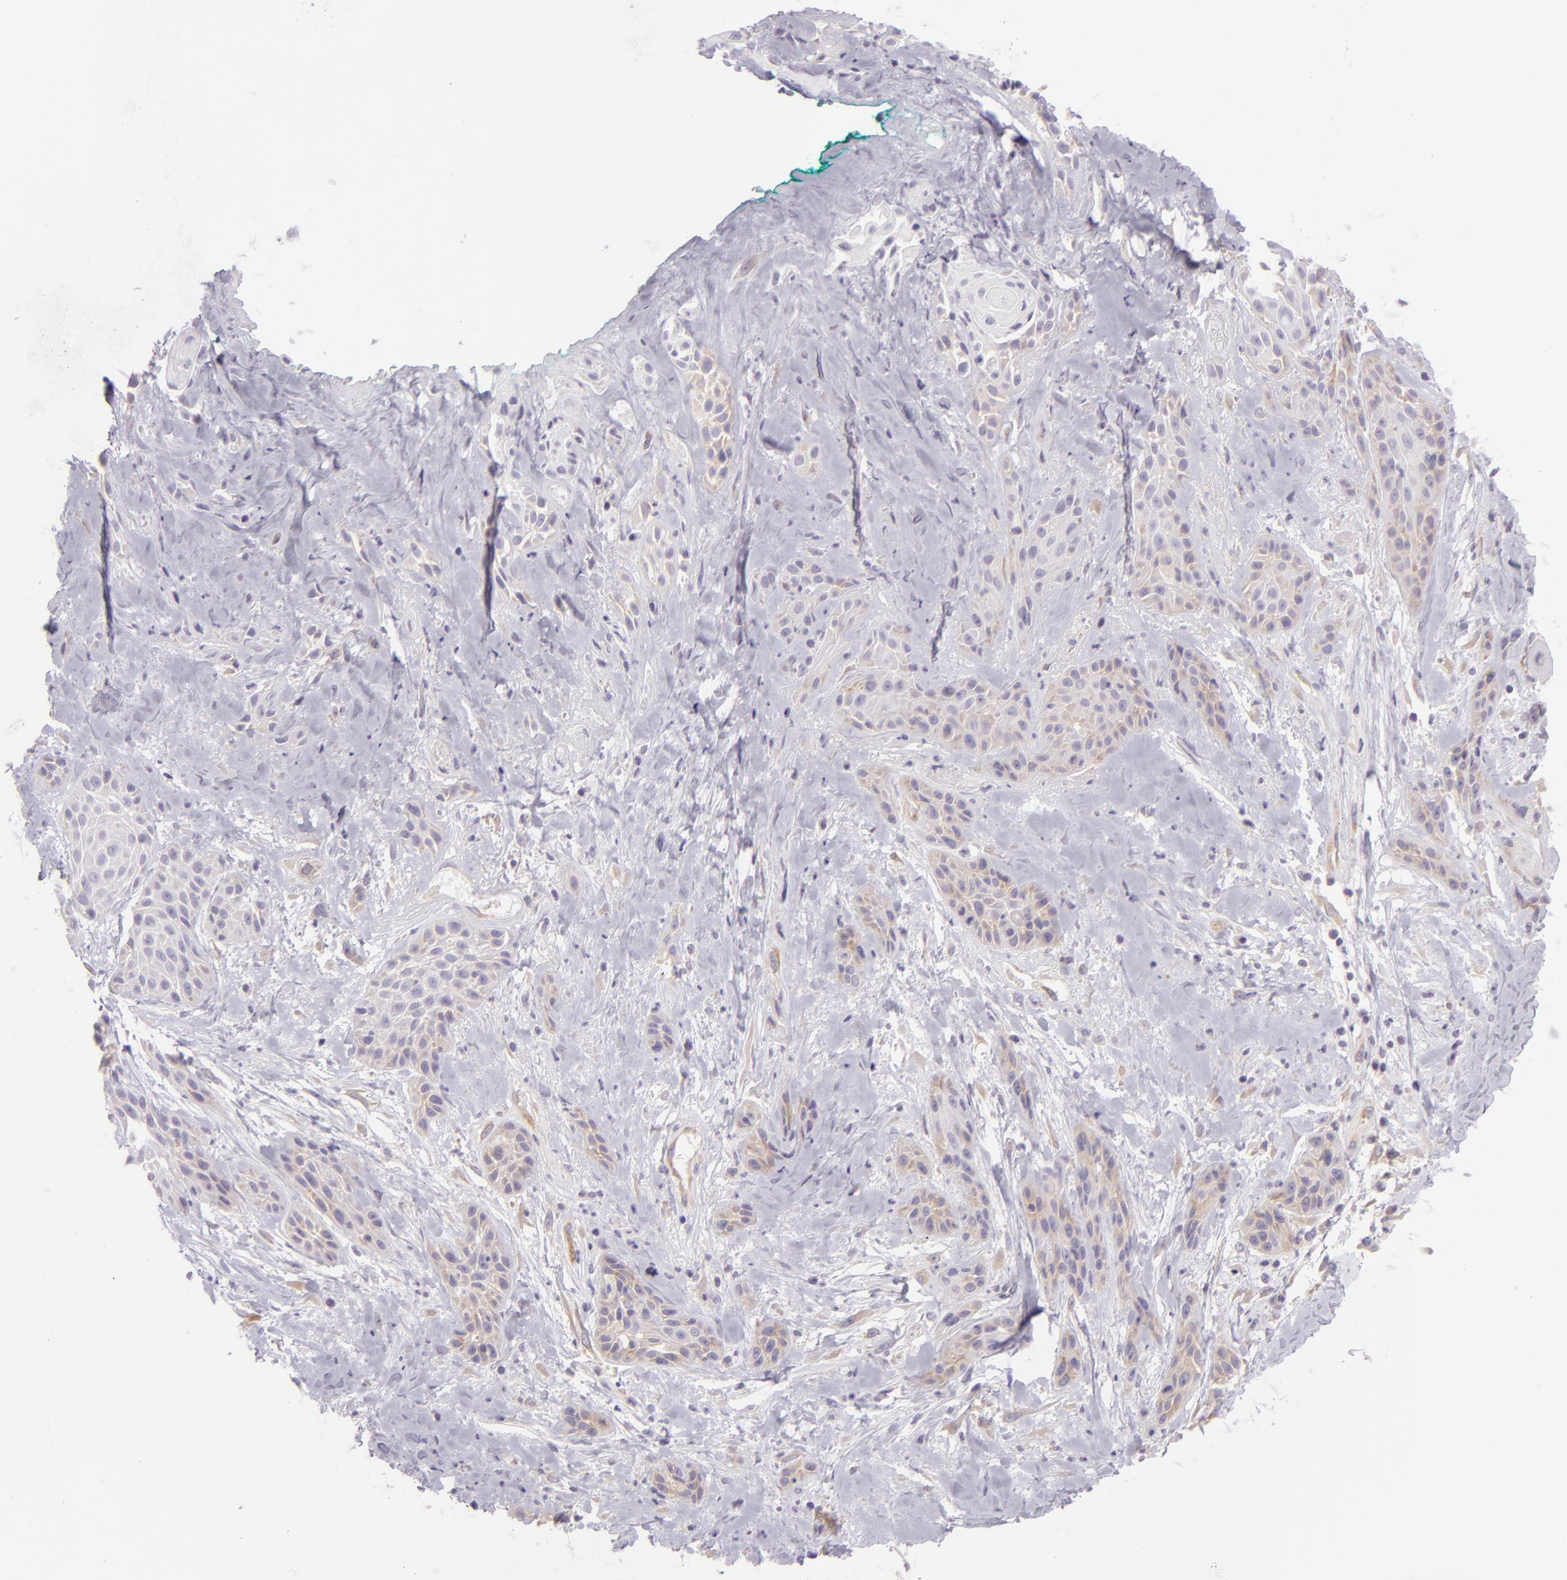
{"staining": {"intensity": "weak", "quantity": "25%-75%", "location": "cytoplasmic/membranous"}, "tissue": "skin cancer", "cell_type": "Tumor cells", "image_type": "cancer", "snomed": [{"axis": "morphology", "description": "Squamous cell carcinoma, NOS"}, {"axis": "topography", "description": "Skin"}, {"axis": "topography", "description": "Anal"}], "caption": "Human skin cancer stained with a protein marker shows weak staining in tumor cells.", "gene": "ZC3H7B", "patient": {"sex": "male", "age": 64}}